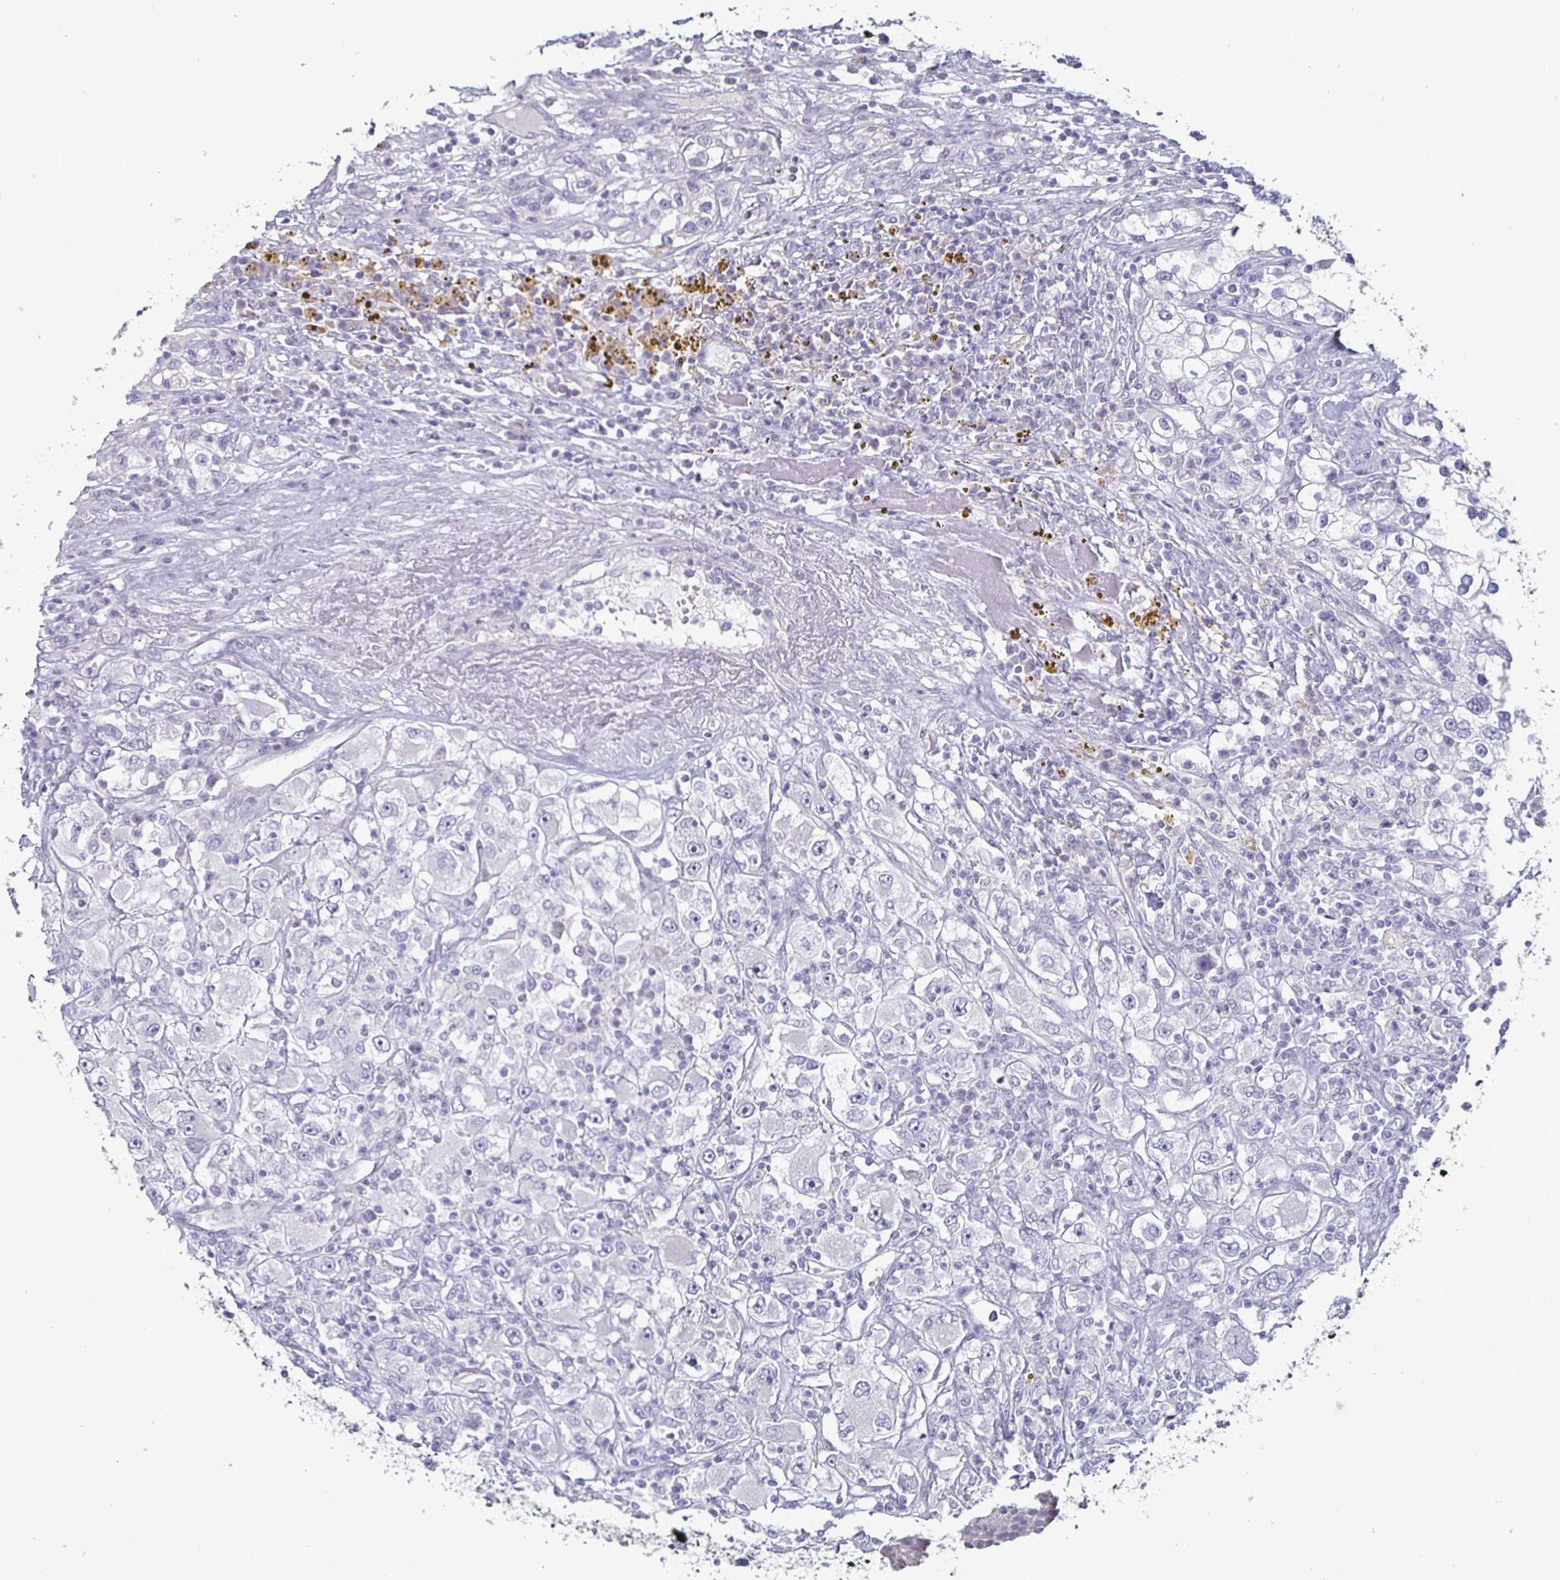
{"staining": {"intensity": "negative", "quantity": "none", "location": "none"}, "tissue": "renal cancer", "cell_type": "Tumor cells", "image_type": "cancer", "snomed": [{"axis": "morphology", "description": "Adenocarcinoma, NOS"}, {"axis": "topography", "description": "Kidney"}], "caption": "Tumor cells show no significant expression in adenocarcinoma (renal).", "gene": "ENPP1", "patient": {"sex": "female", "age": 52}}